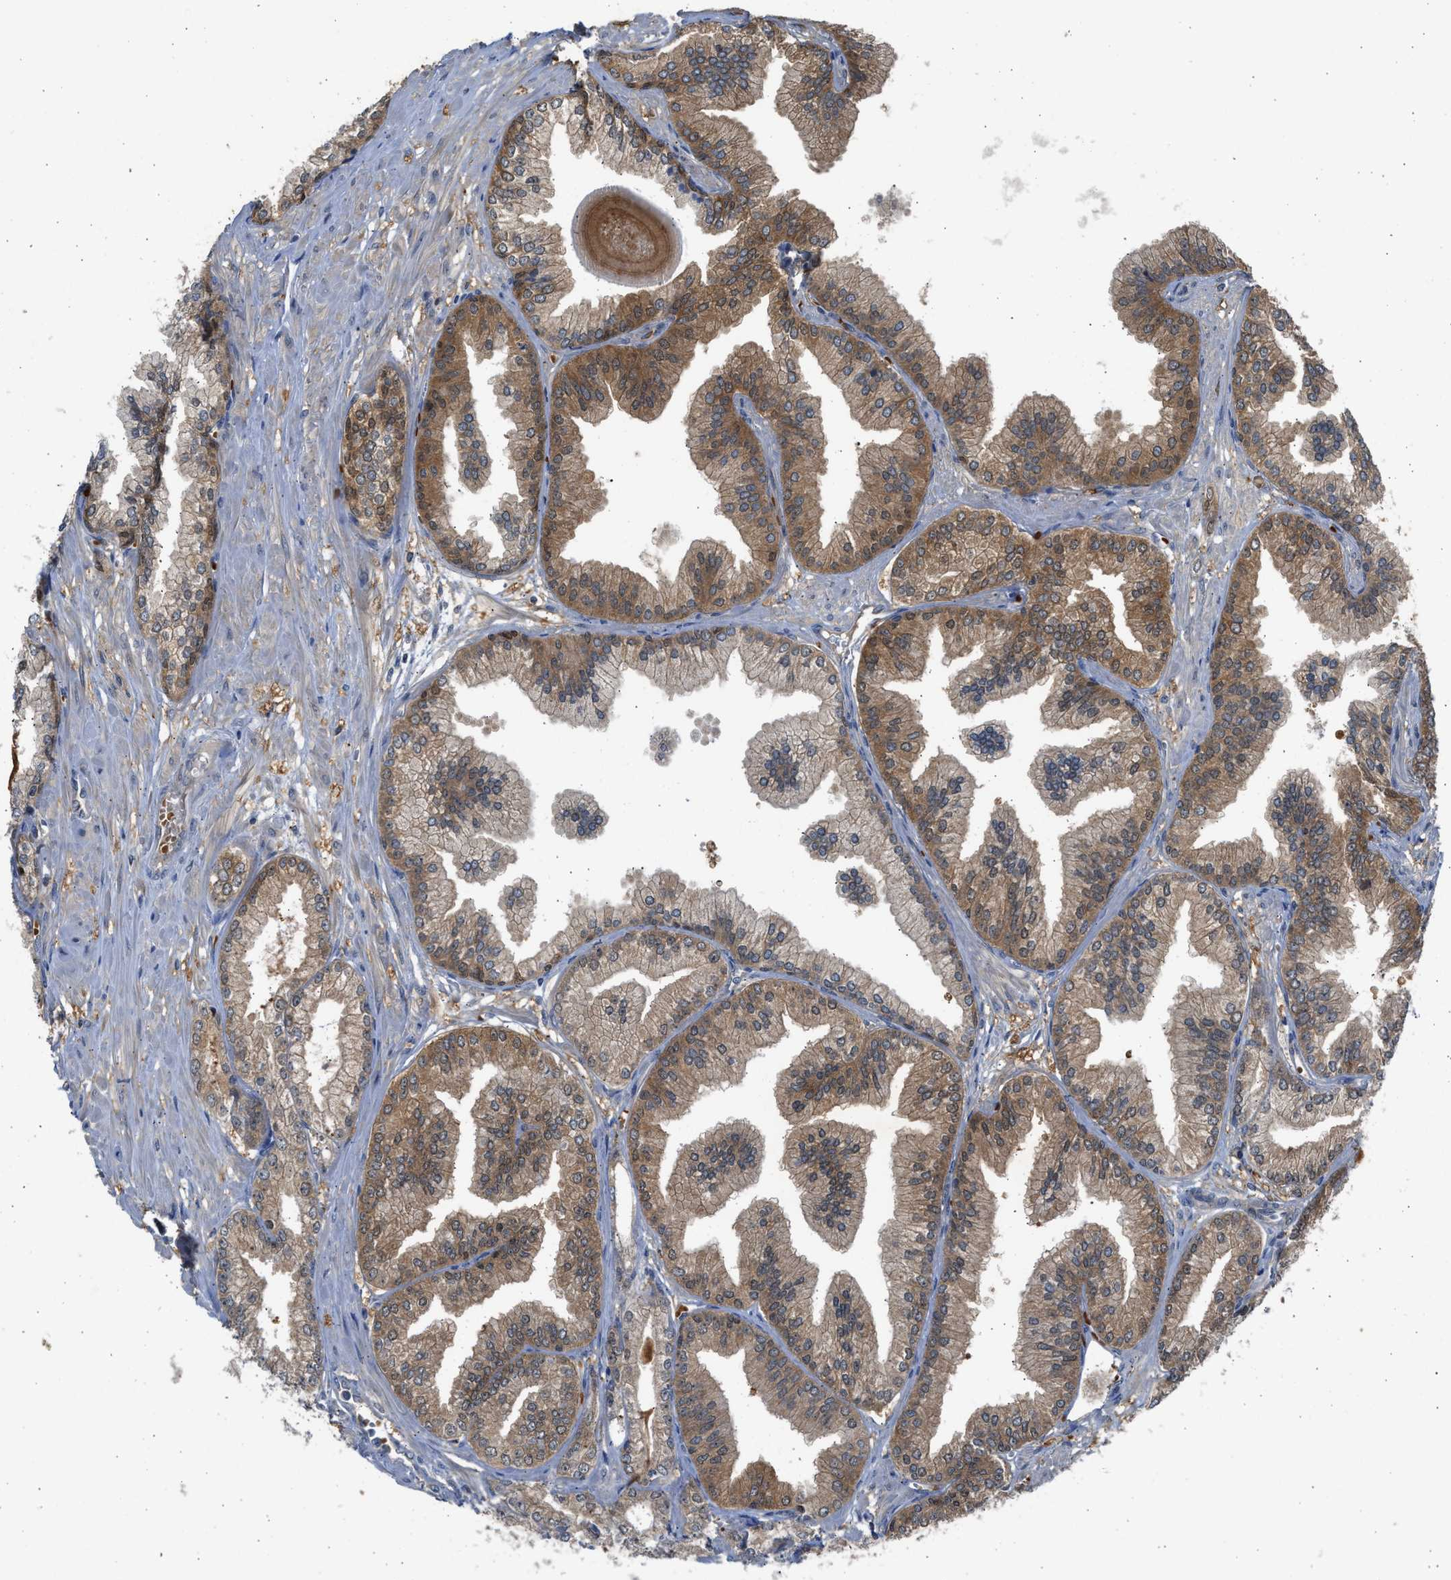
{"staining": {"intensity": "moderate", "quantity": ">75%", "location": "cytoplasmic/membranous"}, "tissue": "prostate cancer", "cell_type": "Tumor cells", "image_type": "cancer", "snomed": [{"axis": "morphology", "description": "Adenocarcinoma, Low grade"}, {"axis": "topography", "description": "Prostate"}], "caption": "Immunohistochemistry of adenocarcinoma (low-grade) (prostate) exhibits medium levels of moderate cytoplasmic/membranous positivity in about >75% of tumor cells. (DAB IHC, brown staining for protein, blue staining for nuclei).", "gene": "MAPK7", "patient": {"sex": "male", "age": 52}}